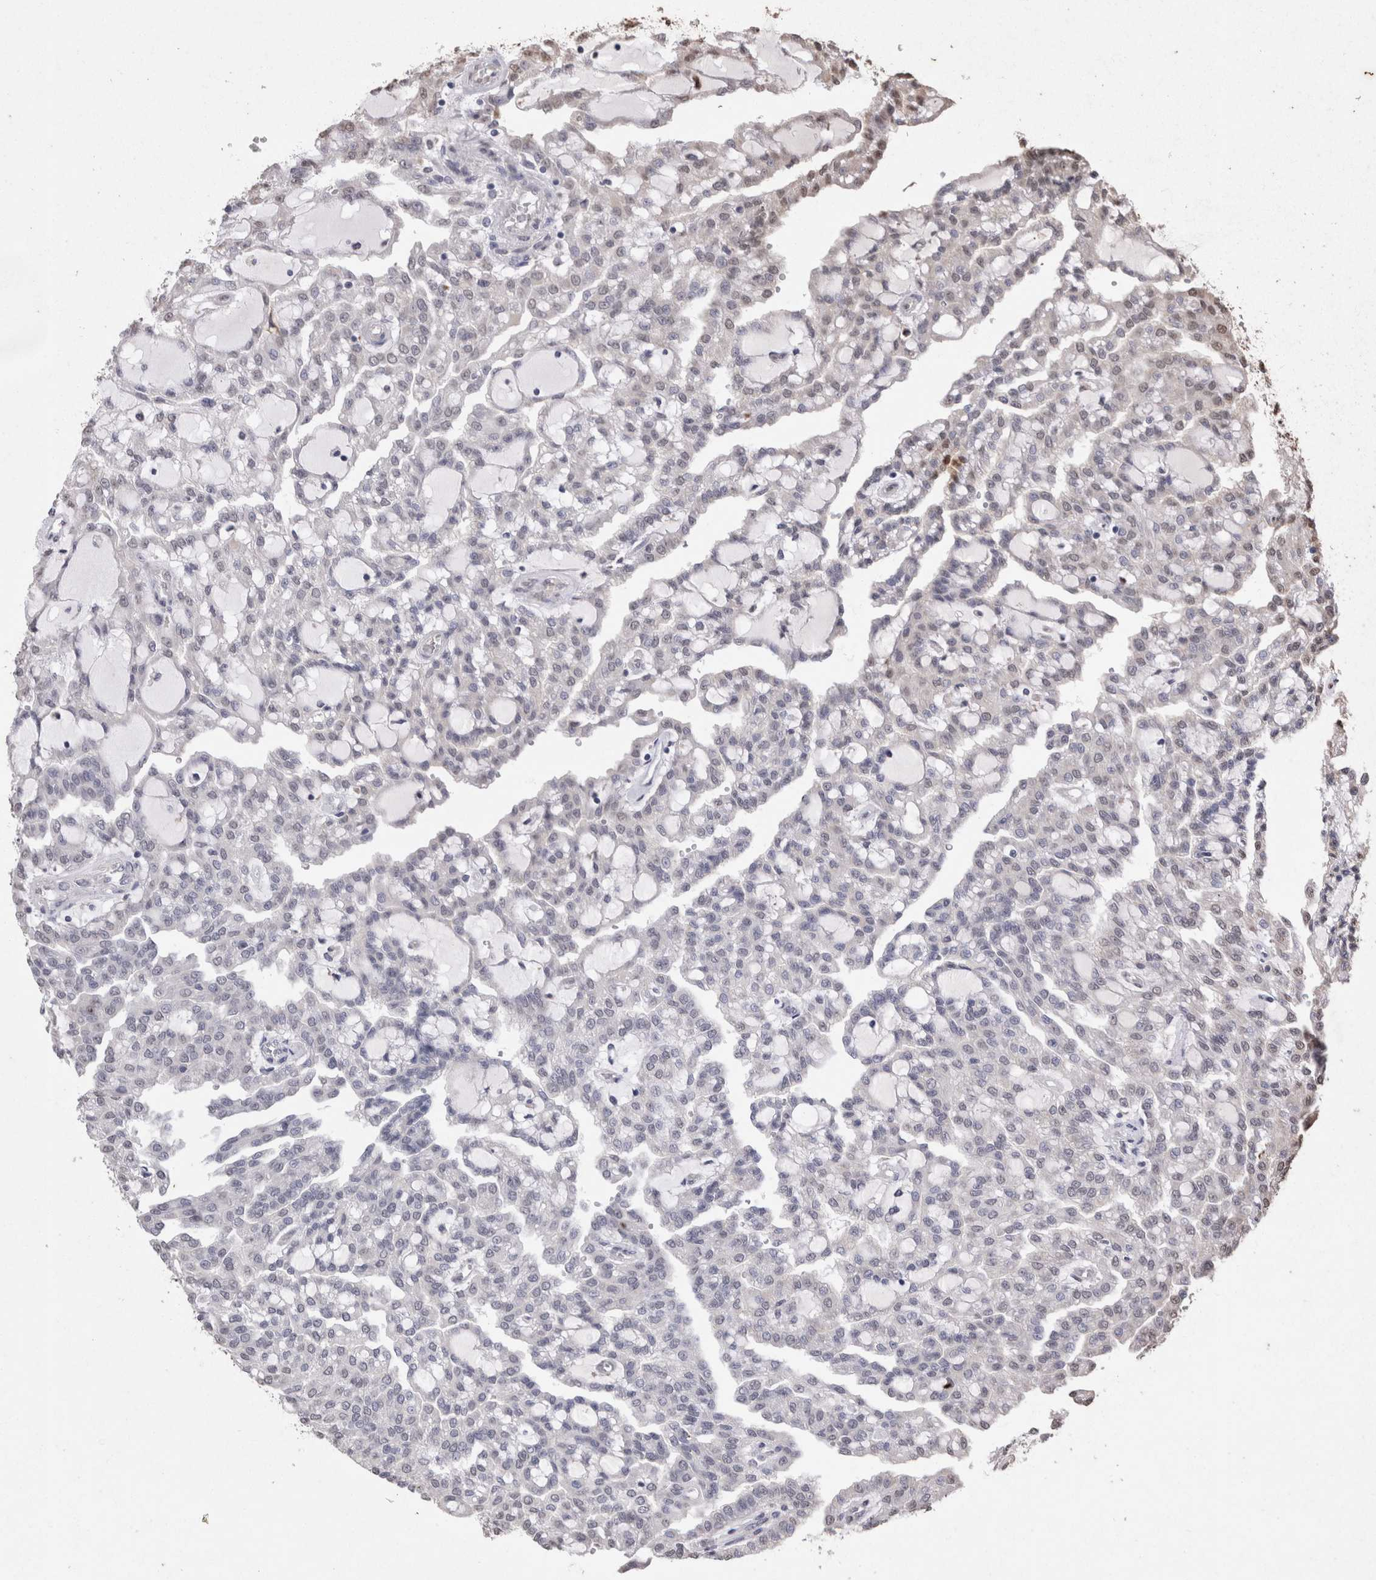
{"staining": {"intensity": "negative", "quantity": "none", "location": "none"}, "tissue": "renal cancer", "cell_type": "Tumor cells", "image_type": "cancer", "snomed": [{"axis": "morphology", "description": "Adenocarcinoma, NOS"}, {"axis": "topography", "description": "Kidney"}], "caption": "Renal adenocarcinoma stained for a protein using IHC exhibits no expression tumor cells.", "gene": "GRK5", "patient": {"sex": "male", "age": 63}}